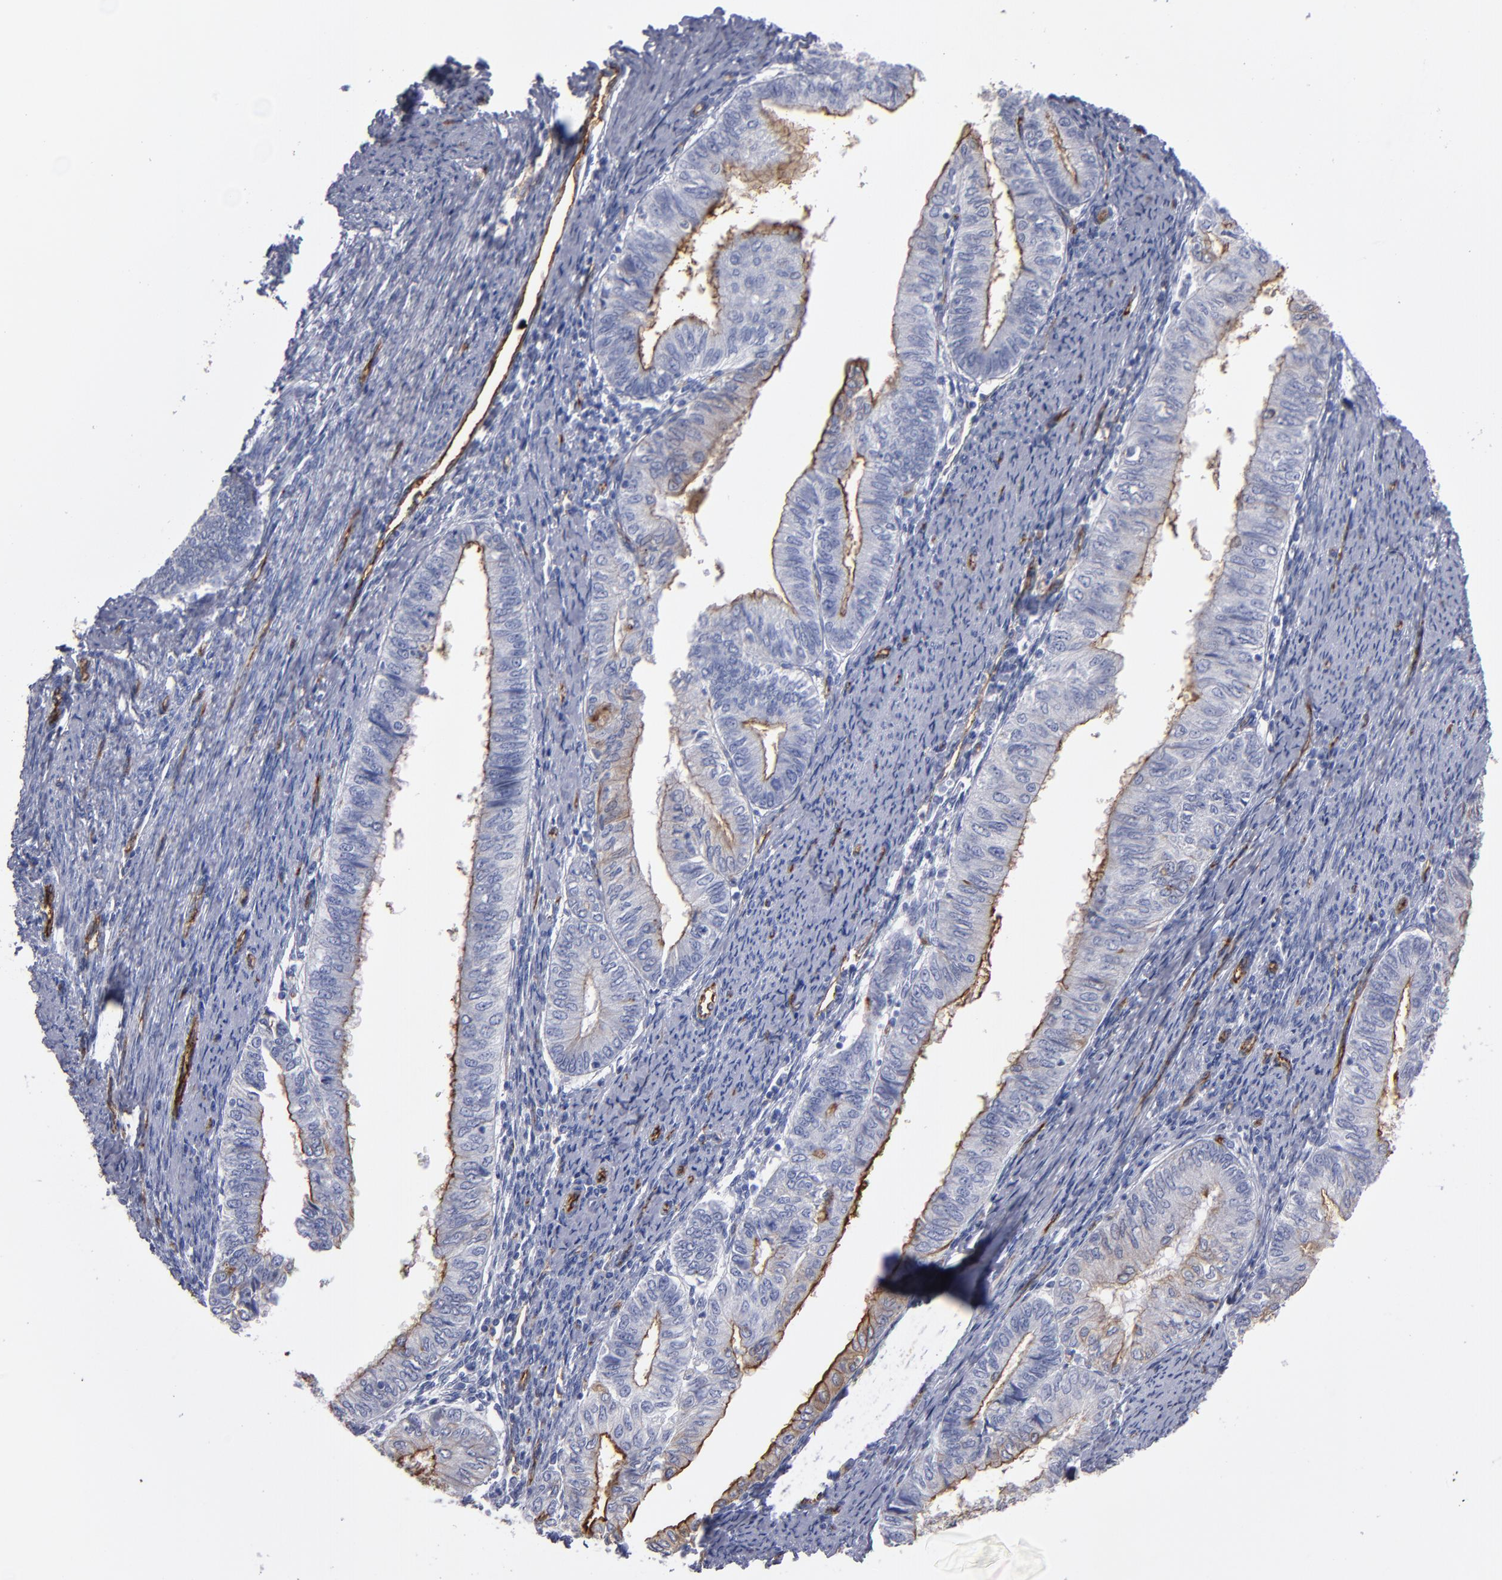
{"staining": {"intensity": "moderate", "quantity": "<25%", "location": "cytoplasmic/membranous"}, "tissue": "endometrial cancer", "cell_type": "Tumor cells", "image_type": "cancer", "snomed": [{"axis": "morphology", "description": "Adenocarcinoma, NOS"}, {"axis": "topography", "description": "Endometrium"}], "caption": "Immunohistochemical staining of human endometrial cancer (adenocarcinoma) displays low levels of moderate cytoplasmic/membranous protein positivity in about <25% of tumor cells.", "gene": "TM4SF1", "patient": {"sex": "female", "age": 66}}